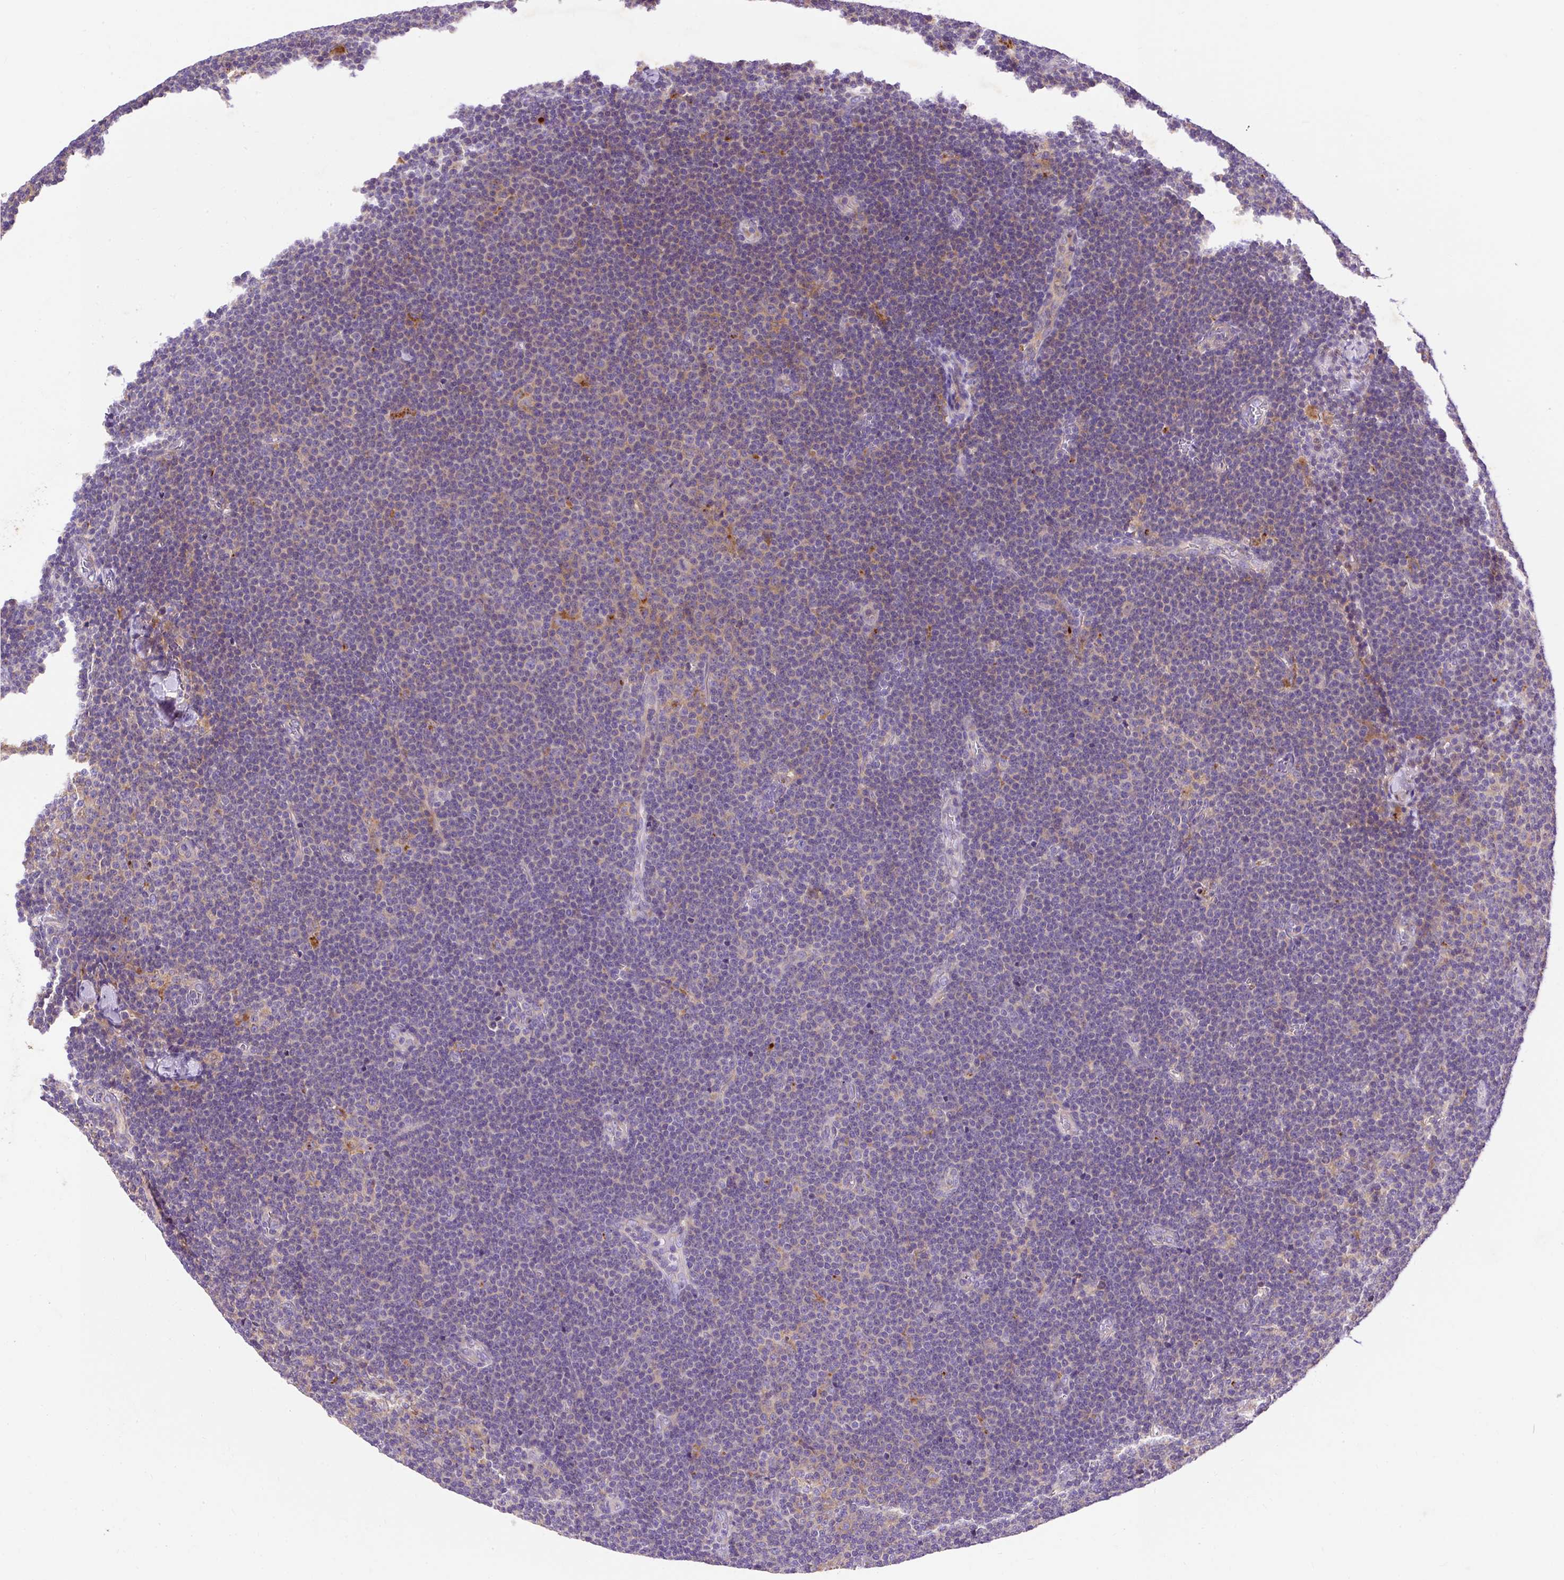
{"staining": {"intensity": "negative", "quantity": "none", "location": "none"}, "tissue": "lymphoma", "cell_type": "Tumor cells", "image_type": "cancer", "snomed": [{"axis": "morphology", "description": "Malignant lymphoma, non-Hodgkin's type, Low grade"}, {"axis": "topography", "description": "Lymph node"}], "caption": "Immunohistochemistry micrograph of neoplastic tissue: lymphoma stained with DAB demonstrates no significant protein positivity in tumor cells.", "gene": "OR4K15", "patient": {"sex": "male", "age": 48}}